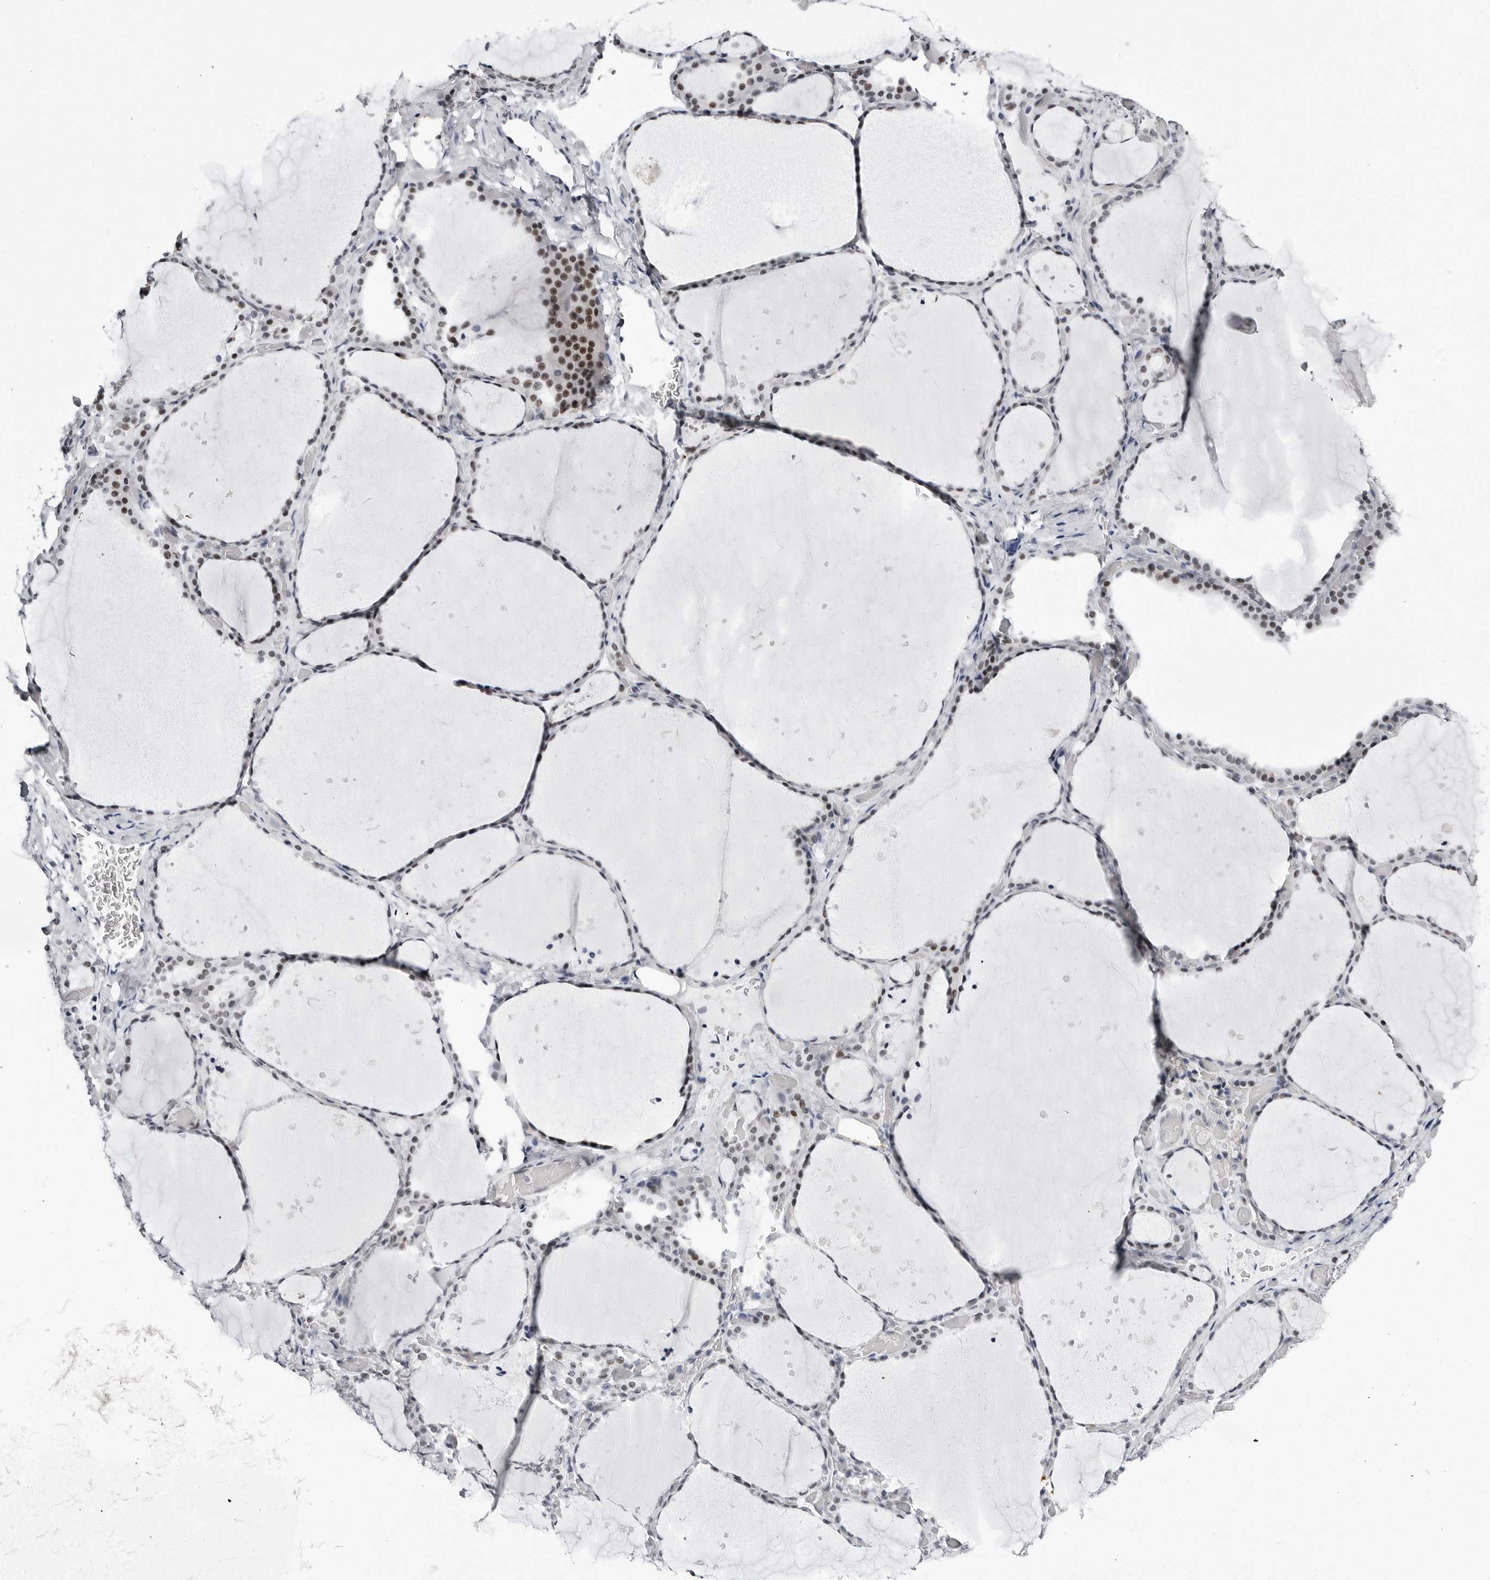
{"staining": {"intensity": "moderate", "quantity": "25%-75%", "location": "nuclear"}, "tissue": "thyroid gland", "cell_type": "Glandular cells", "image_type": "normal", "snomed": [{"axis": "morphology", "description": "Normal tissue, NOS"}, {"axis": "topography", "description": "Thyroid gland"}], "caption": "DAB (3,3'-diaminobenzidine) immunohistochemical staining of benign human thyroid gland exhibits moderate nuclear protein positivity in approximately 25%-75% of glandular cells. The staining was performed using DAB, with brown indicating positive protein expression. Nuclei are stained blue with hematoxylin.", "gene": "VEZF1", "patient": {"sex": "female", "age": 44}}